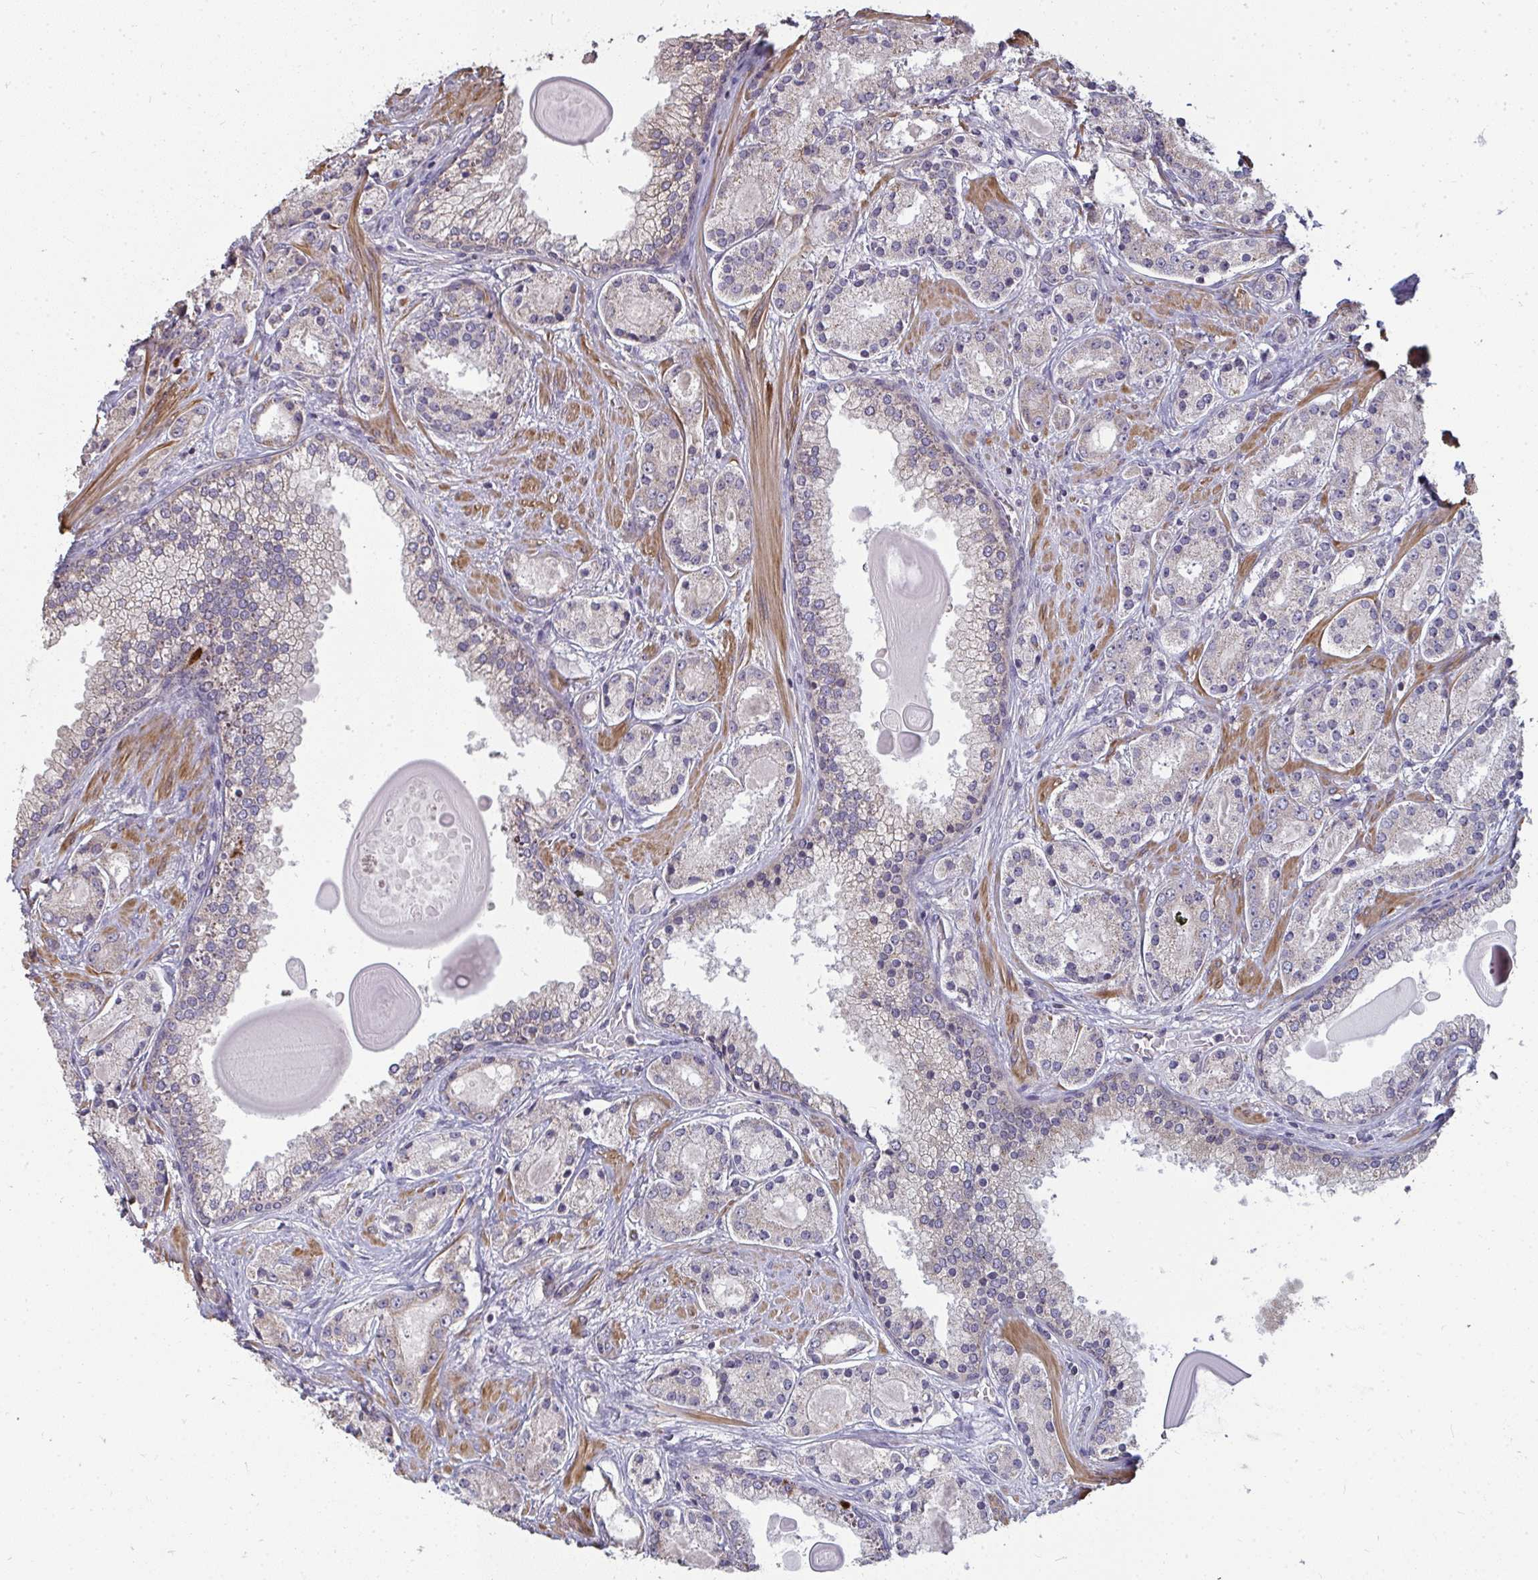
{"staining": {"intensity": "negative", "quantity": "none", "location": "none"}, "tissue": "prostate cancer", "cell_type": "Tumor cells", "image_type": "cancer", "snomed": [{"axis": "morphology", "description": "Adenocarcinoma, High grade"}, {"axis": "topography", "description": "Prostate"}], "caption": "Immunohistochemistry photomicrograph of human adenocarcinoma (high-grade) (prostate) stained for a protein (brown), which exhibits no positivity in tumor cells.", "gene": "ZFYVE28", "patient": {"sex": "male", "age": 67}}